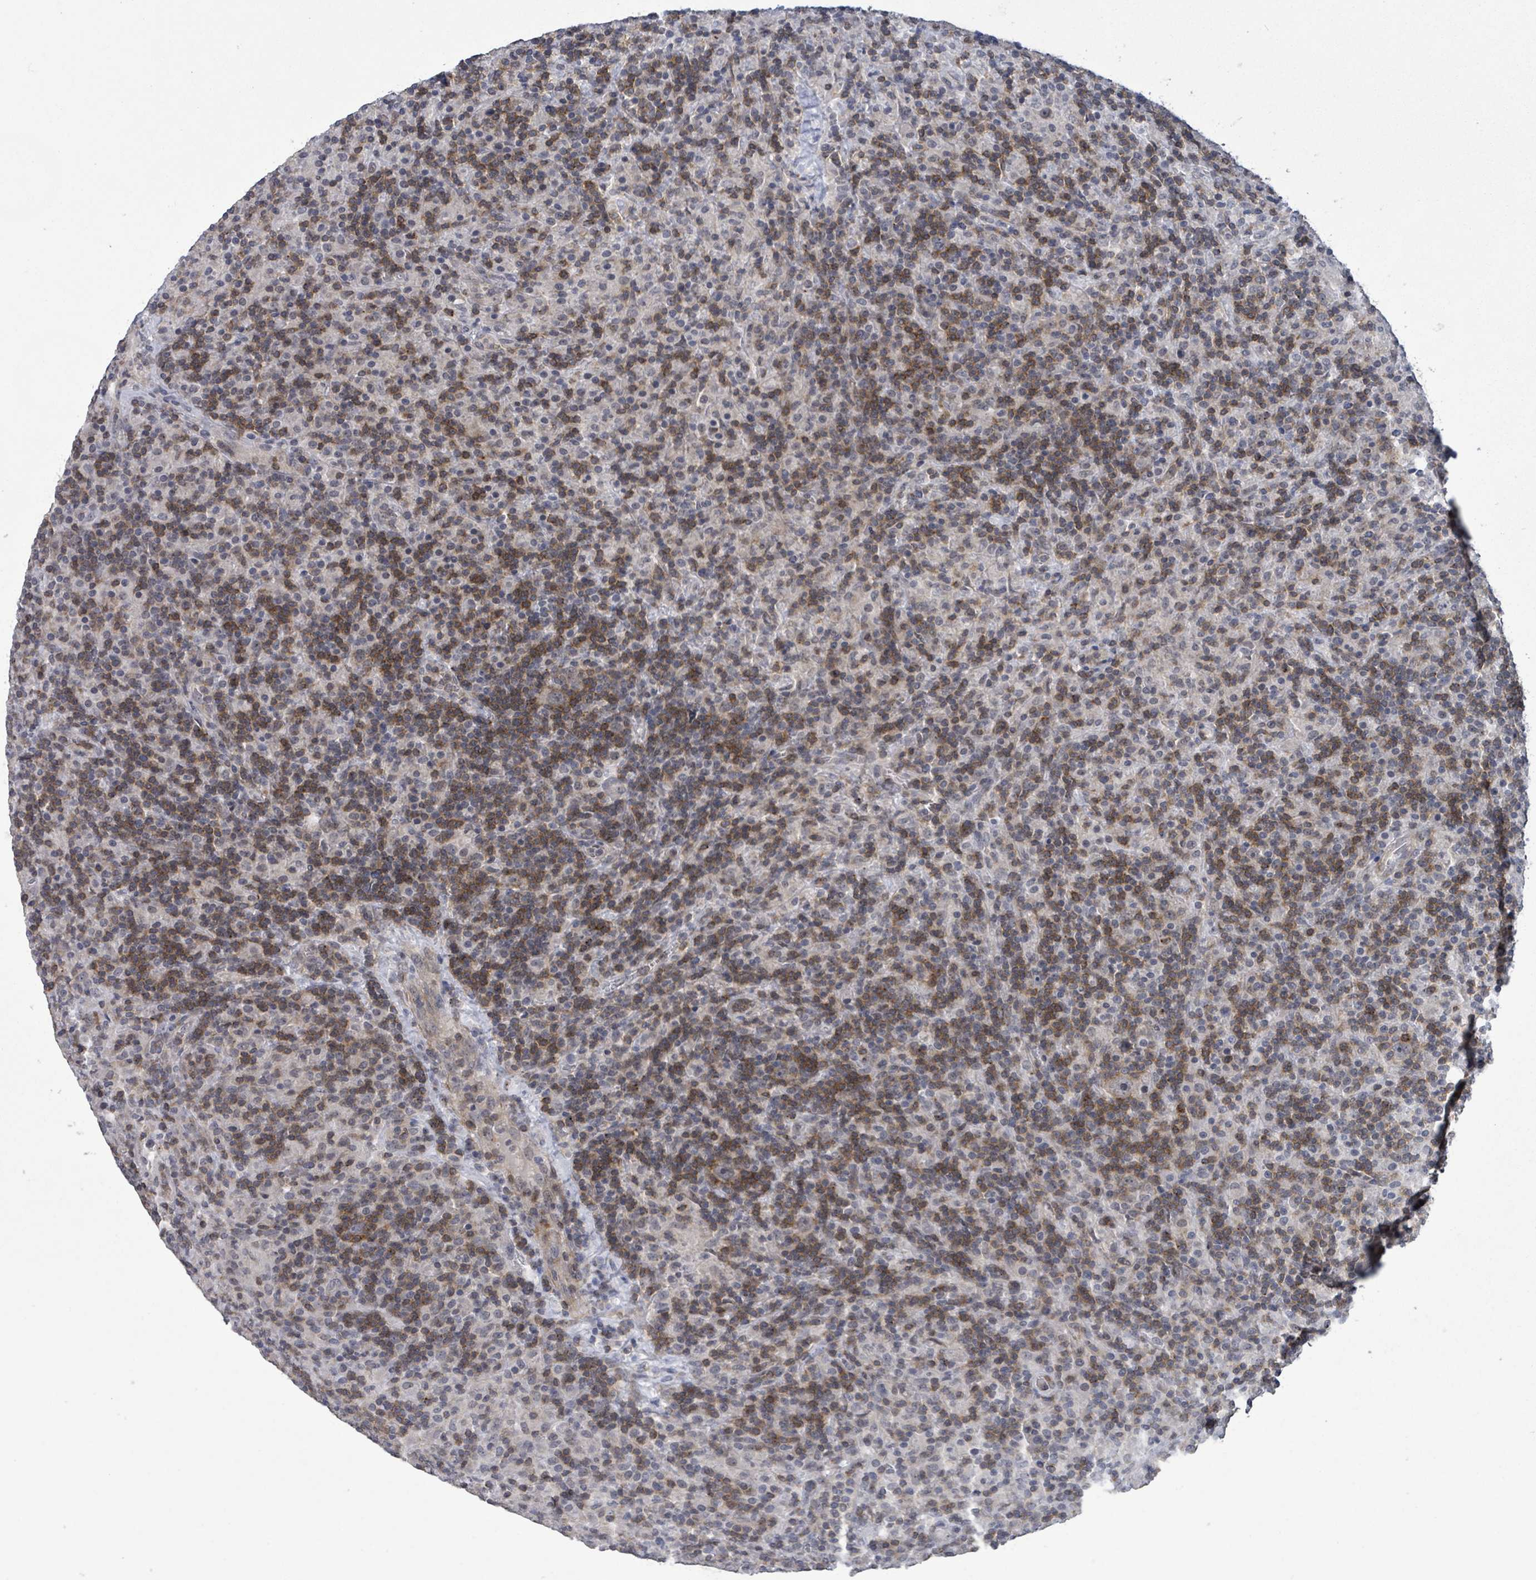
{"staining": {"intensity": "moderate", "quantity": "<25%", "location": "cytoplasmic/membranous"}, "tissue": "lymphoma", "cell_type": "Tumor cells", "image_type": "cancer", "snomed": [{"axis": "morphology", "description": "Hodgkin's disease, NOS"}, {"axis": "topography", "description": "Lymph node"}], "caption": "High-power microscopy captured an immunohistochemistry histopathology image of Hodgkin's disease, revealing moderate cytoplasmic/membranous positivity in approximately <25% of tumor cells. Using DAB (brown) and hematoxylin (blue) stains, captured at high magnification using brightfield microscopy.", "gene": "AMMECR1", "patient": {"sex": "male", "age": 70}}